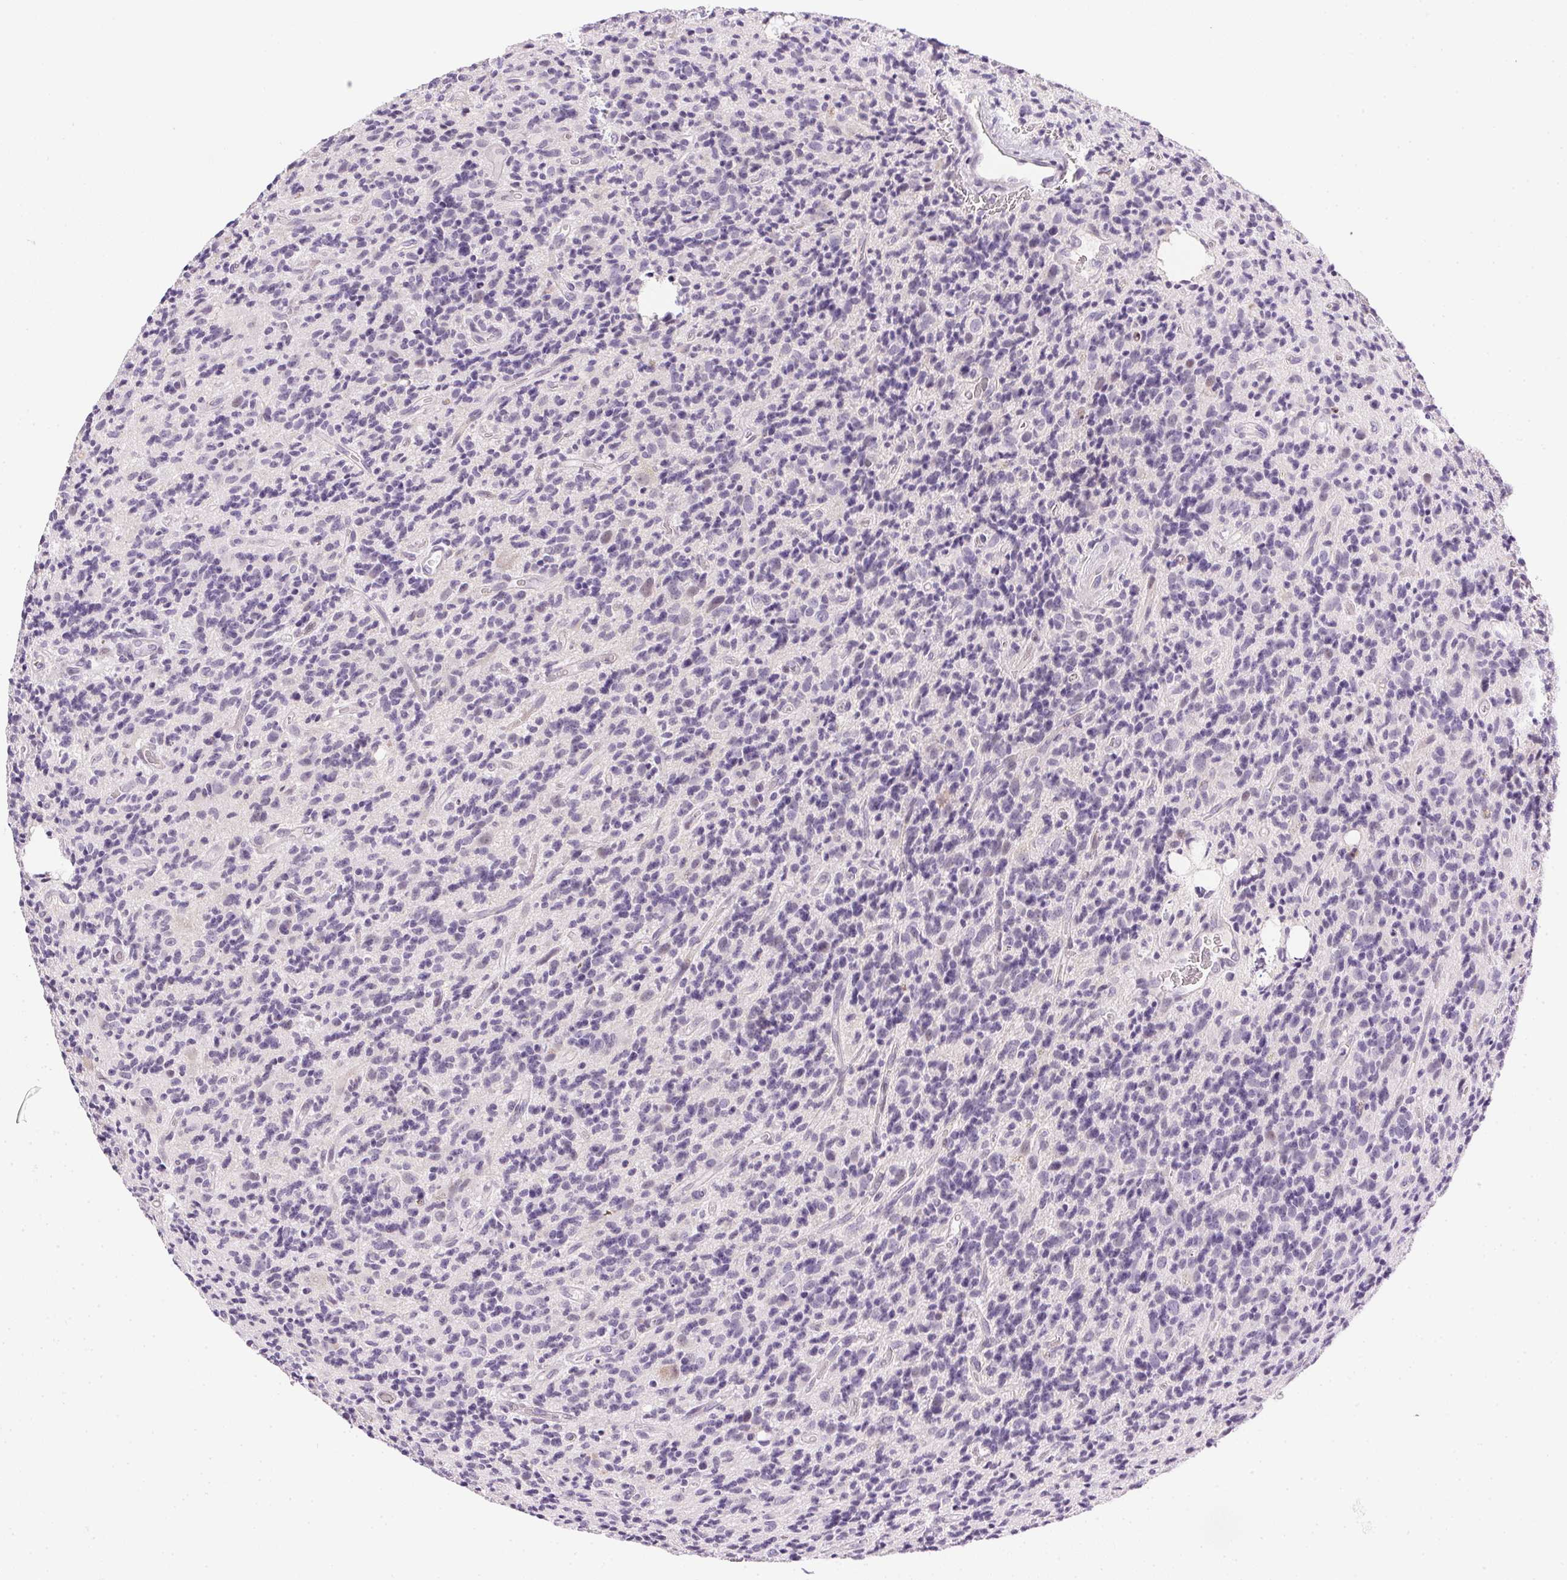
{"staining": {"intensity": "negative", "quantity": "none", "location": "none"}, "tissue": "glioma", "cell_type": "Tumor cells", "image_type": "cancer", "snomed": [{"axis": "morphology", "description": "Glioma, malignant, High grade"}, {"axis": "topography", "description": "Brain"}], "caption": "An image of human glioma is negative for staining in tumor cells. (DAB immunohistochemistry (IHC), high magnification).", "gene": "GSDMC", "patient": {"sex": "male", "age": 76}}